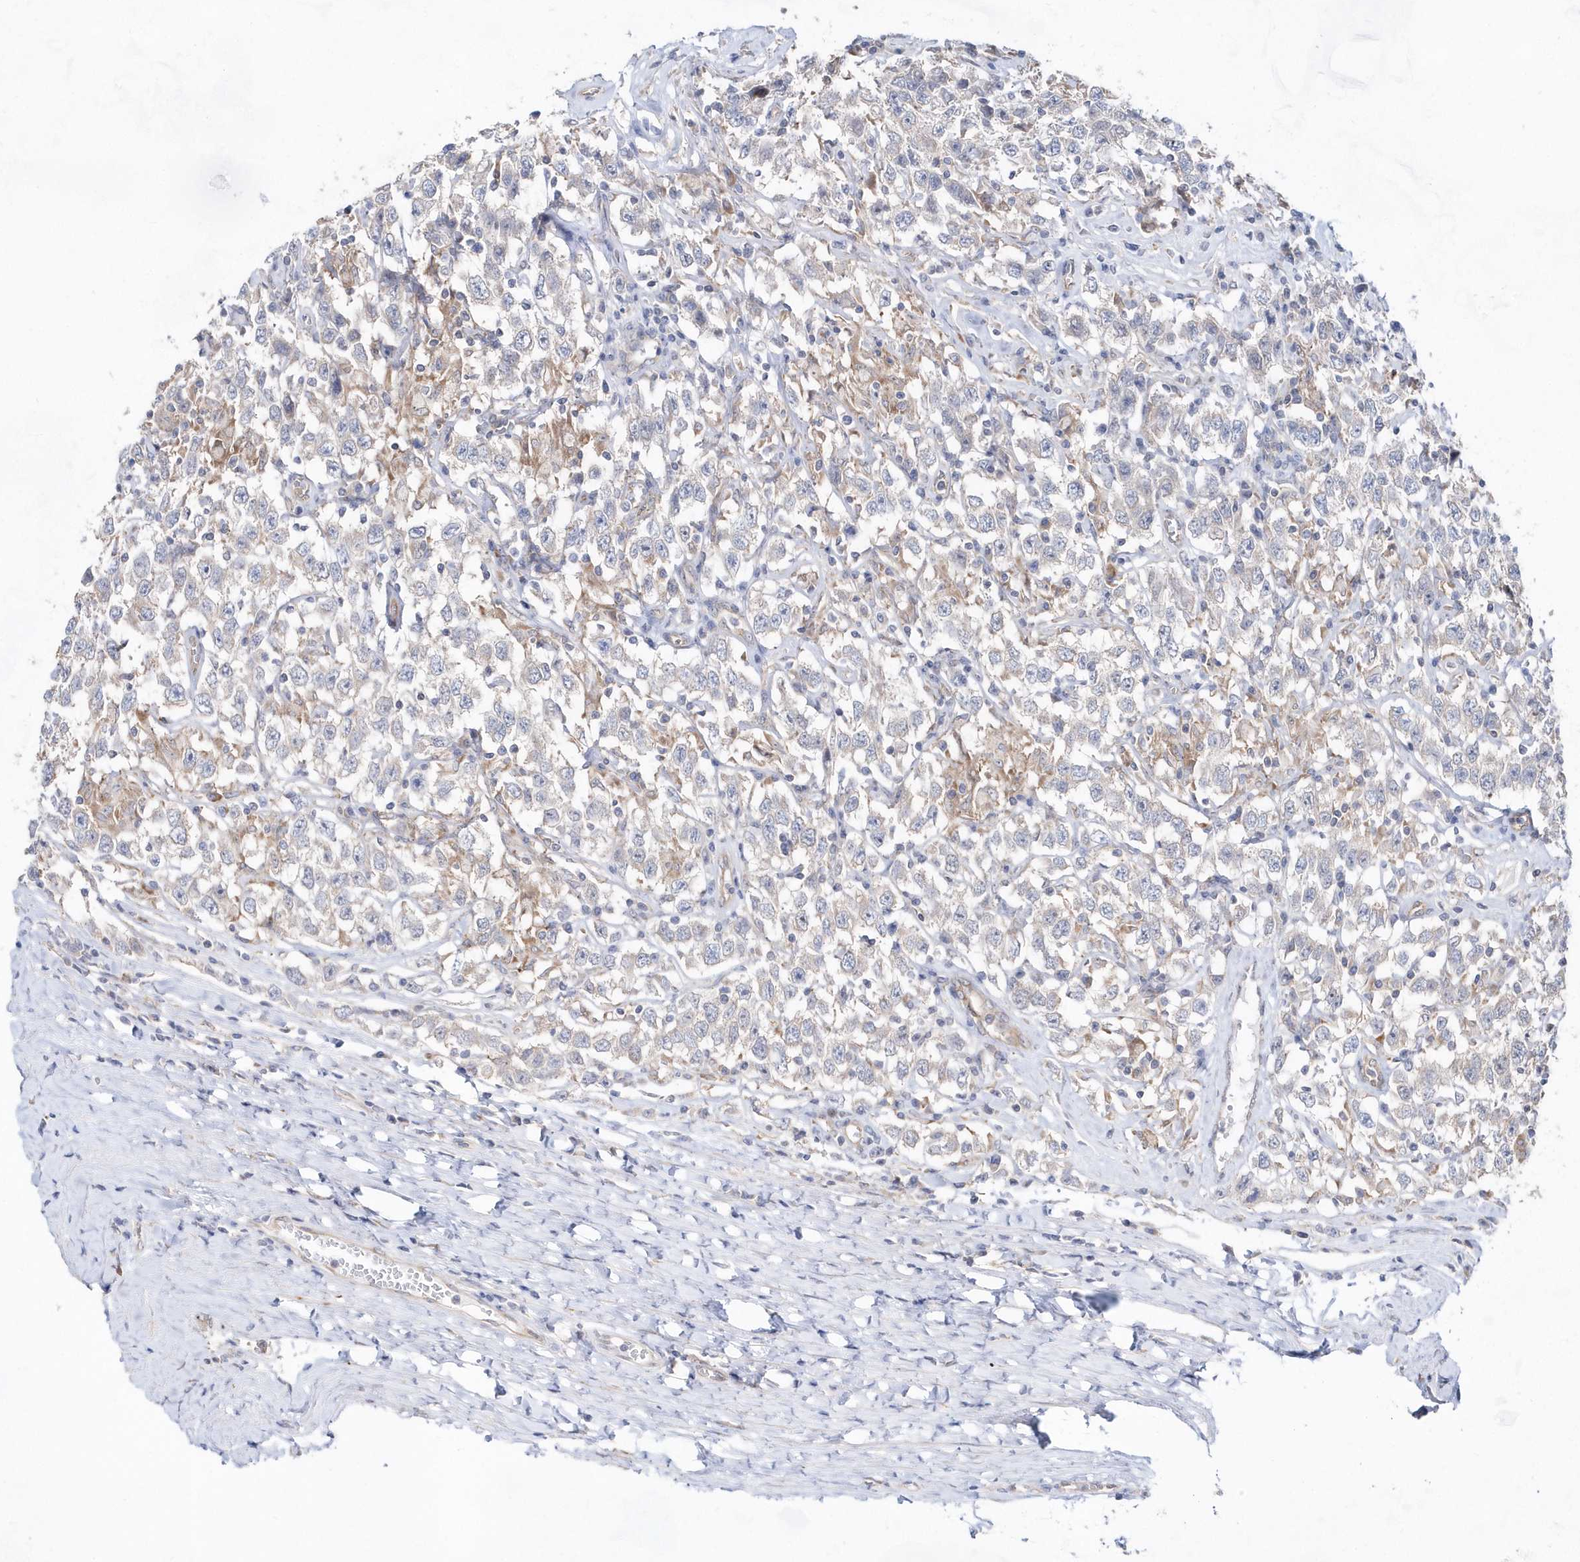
{"staining": {"intensity": "negative", "quantity": "none", "location": "none"}, "tissue": "testis cancer", "cell_type": "Tumor cells", "image_type": "cancer", "snomed": [{"axis": "morphology", "description": "Seminoma, NOS"}, {"axis": "topography", "description": "Testis"}], "caption": "Immunohistochemistry (IHC) of testis seminoma shows no positivity in tumor cells. Brightfield microscopy of immunohistochemistry stained with DAB (brown) and hematoxylin (blue), captured at high magnification.", "gene": "BDH2", "patient": {"sex": "male", "age": 41}}